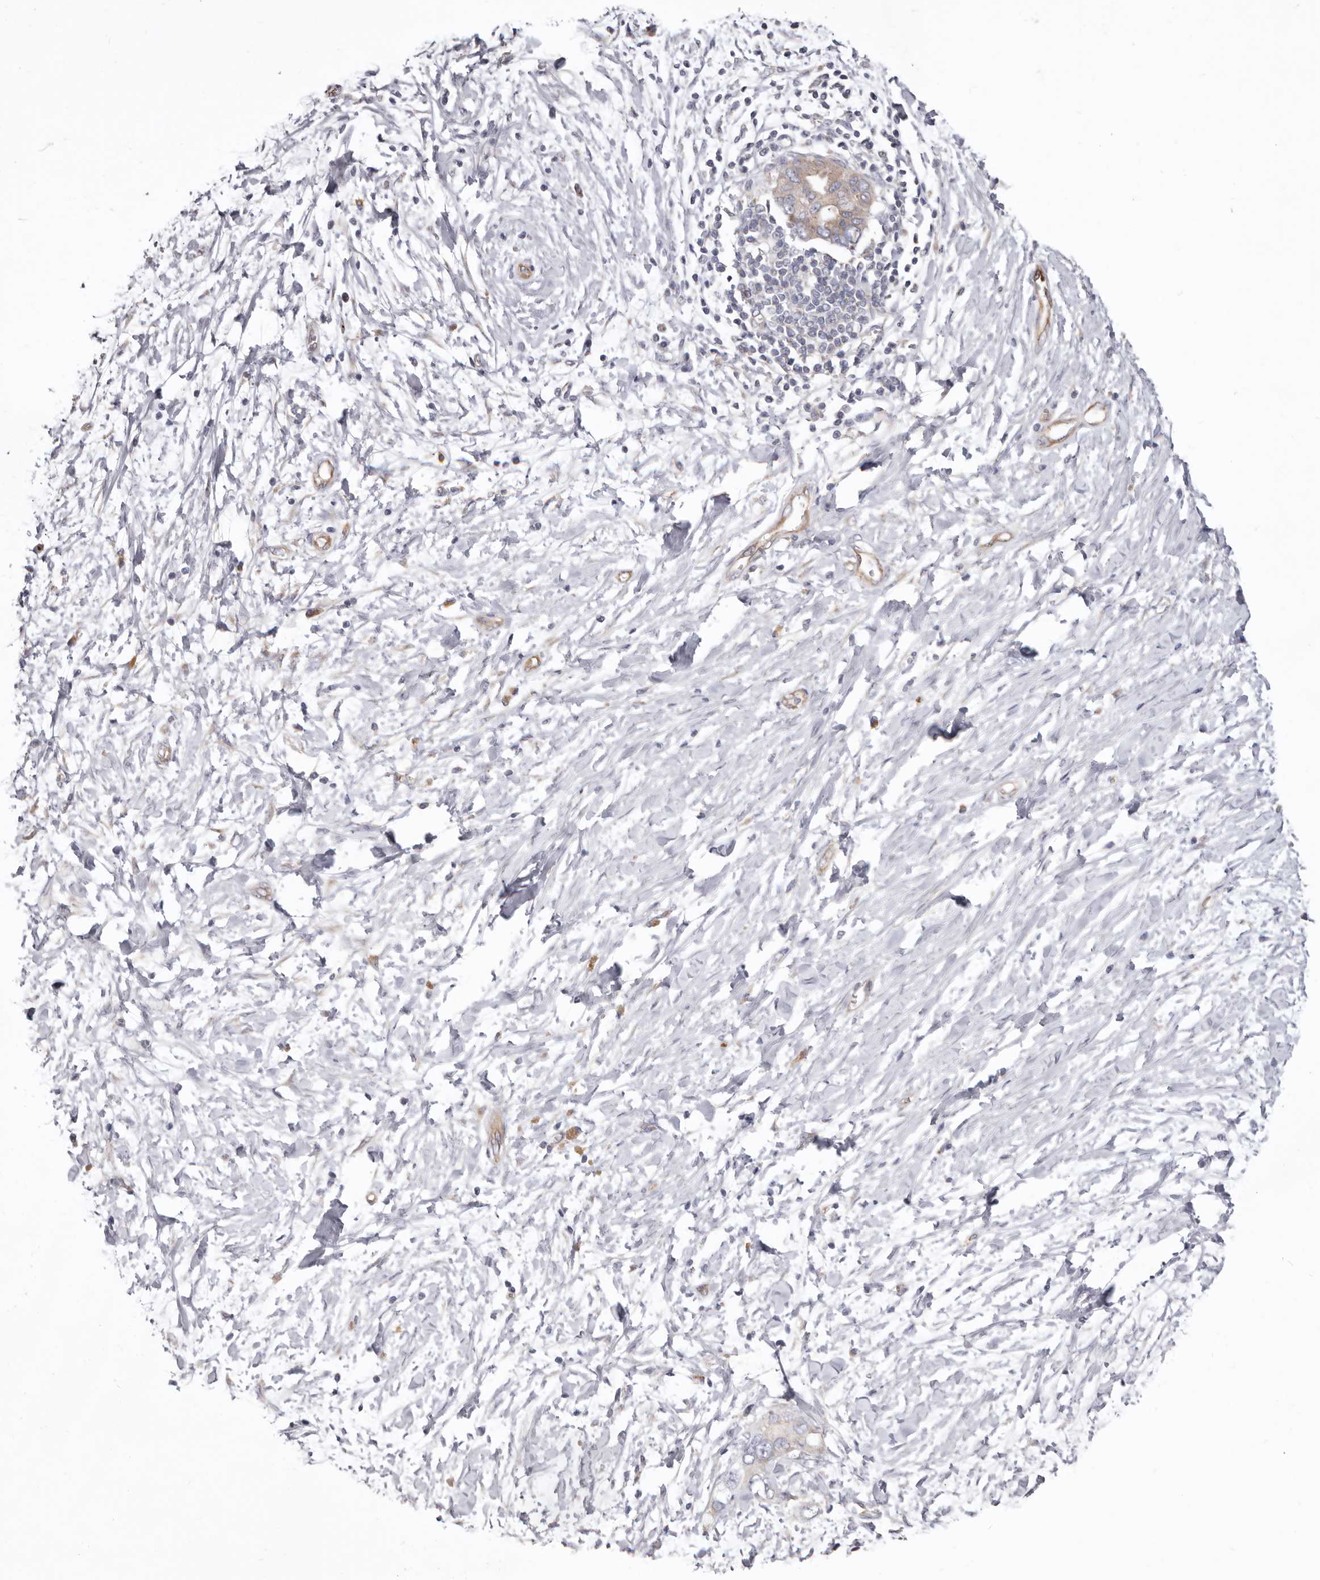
{"staining": {"intensity": "weak", "quantity": ">75%", "location": "cytoplasmic/membranous"}, "tissue": "pancreatic cancer", "cell_type": "Tumor cells", "image_type": "cancer", "snomed": [{"axis": "morphology", "description": "Normal tissue, NOS"}, {"axis": "morphology", "description": "Adenocarcinoma, NOS"}, {"axis": "topography", "description": "Pancreas"}, {"axis": "topography", "description": "Peripheral nerve tissue"}], "caption": "IHC micrograph of pancreatic adenocarcinoma stained for a protein (brown), which exhibits low levels of weak cytoplasmic/membranous positivity in about >75% of tumor cells.", "gene": "FMO2", "patient": {"sex": "male", "age": 59}}